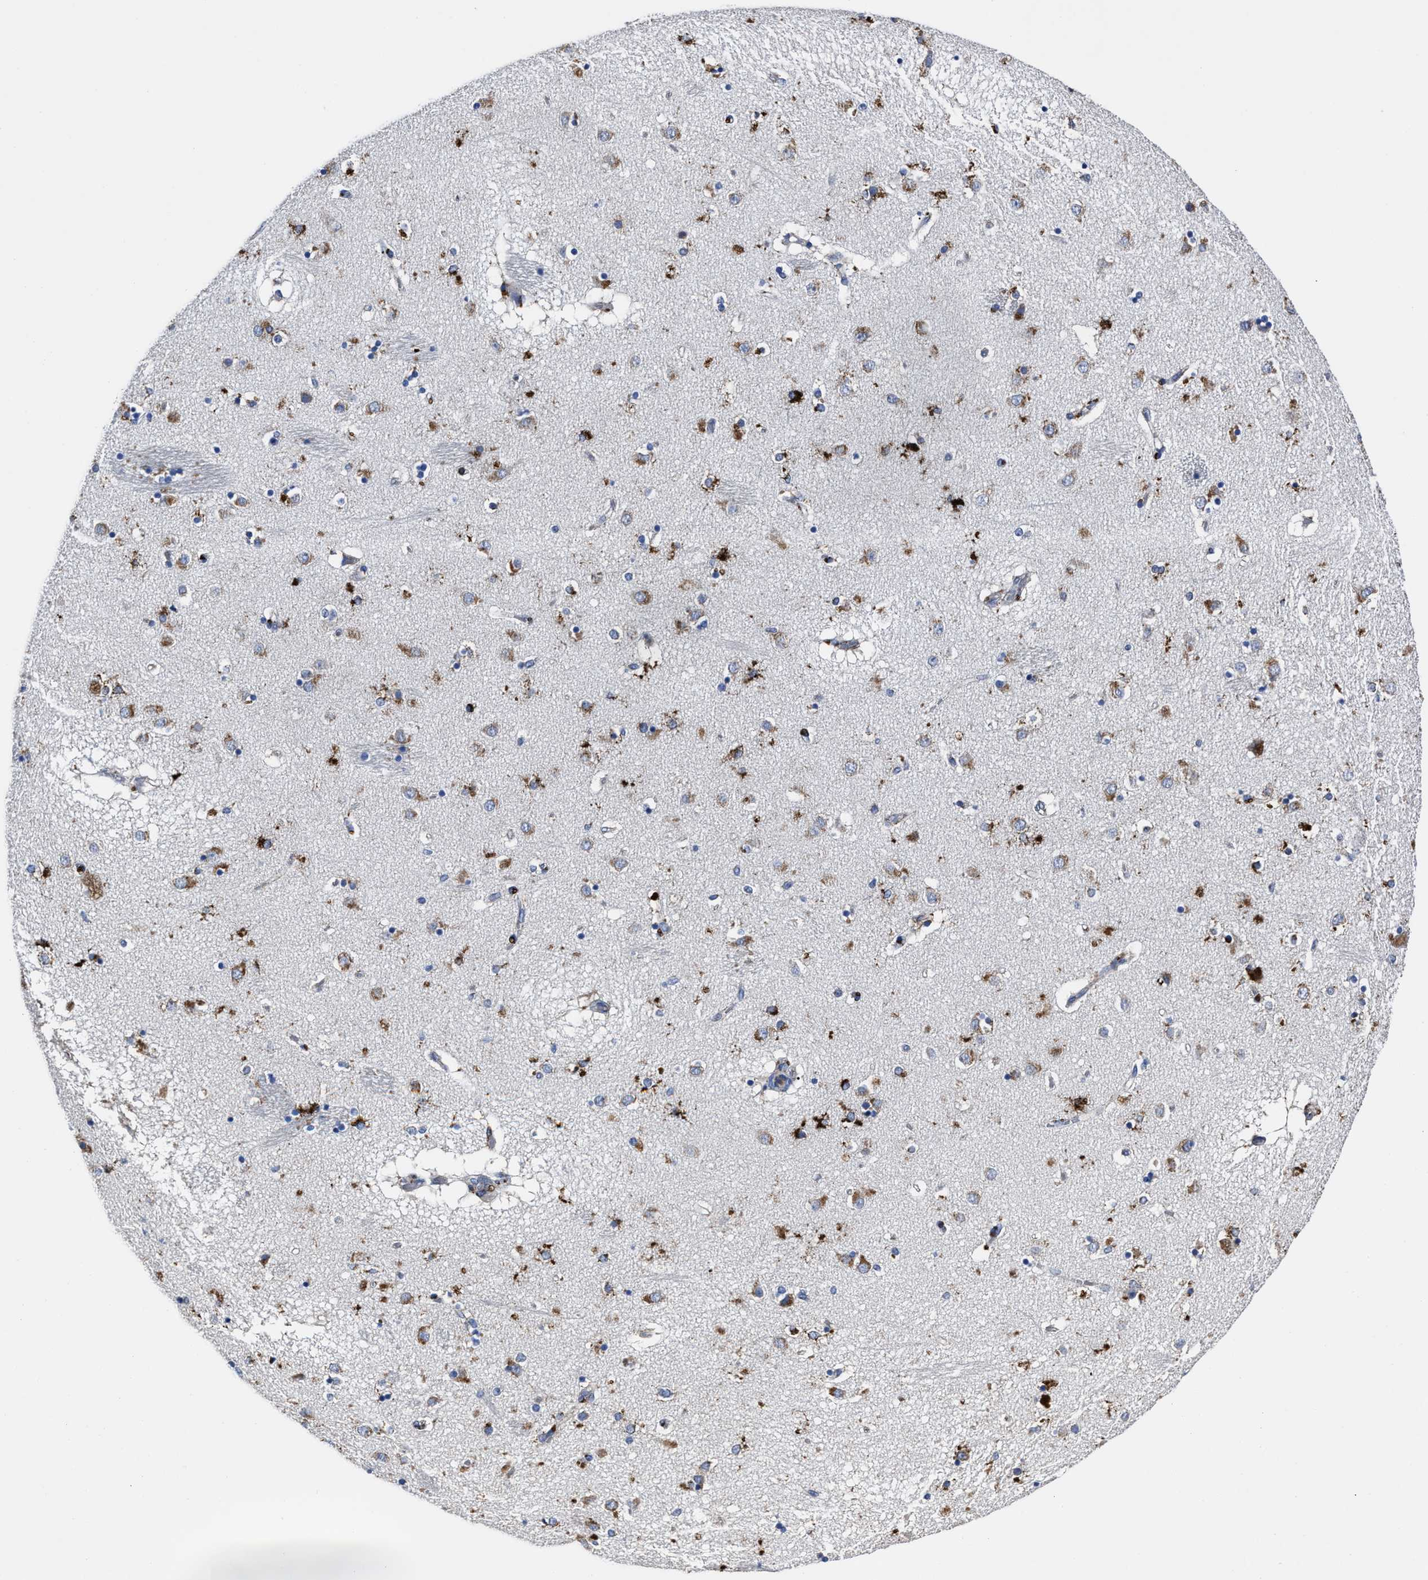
{"staining": {"intensity": "moderate", "quantity": "<25%", "location": "cytoplasmic/membranous"}, "tissue": "caudate", "cell_type": "Glial cells", "image_type": "normal", "snomed": [{"axis": "morphology", "description": "Normal tissue, NOS"}, {"axis": "topography", "description": "Lateral ventricle wall"}], "caption": "High-power microscopy captured an immunohistochemistry (IHC) histopathology image of benign caudate, revealing moderate cytoplasmic/membranous staining in approximately <25% of glial cells.", "gene": "LAMTOR4", "patient": {"sex": "male", "age": 70}}